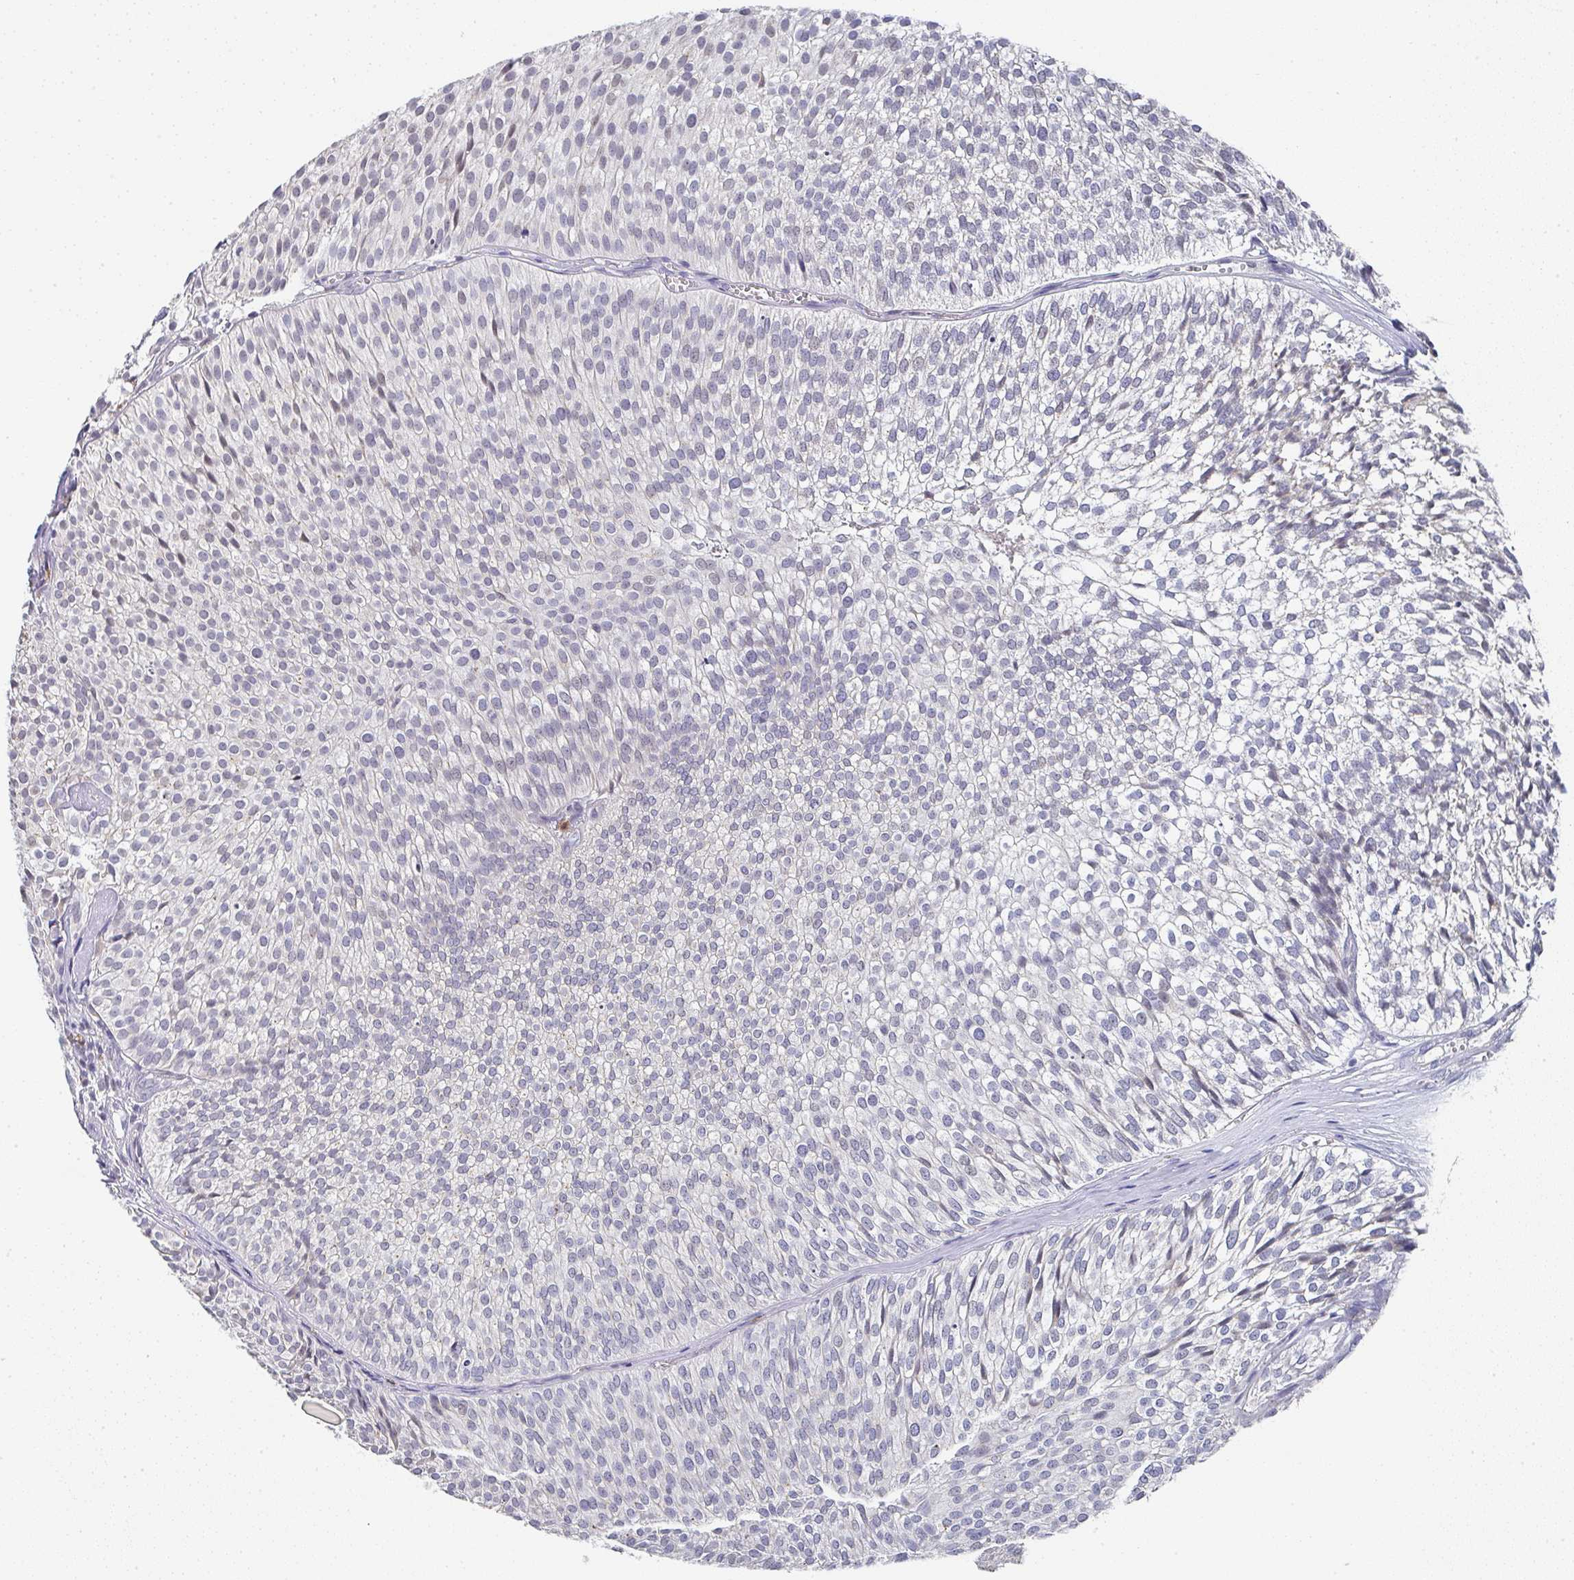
{"staining": {"intensity": "negative", "quantity": "none", "location": "none"}, "tissue": "urothelial cancer", "cell_type": "Tumor cells", "image_type": "cancer", "snomed": [{"axis": "morphology", "description": "Urothelial carcinoma, Low grade"}, {"axis": "topography", "description": "Urinary bladder"}], "caption": "The photomicrograph demonstrates no significant expression in tumor cells of urothelial carcinoma (low-grade).", "gene": "NCF1", "patient": {"sex": "male", "age": 91}}